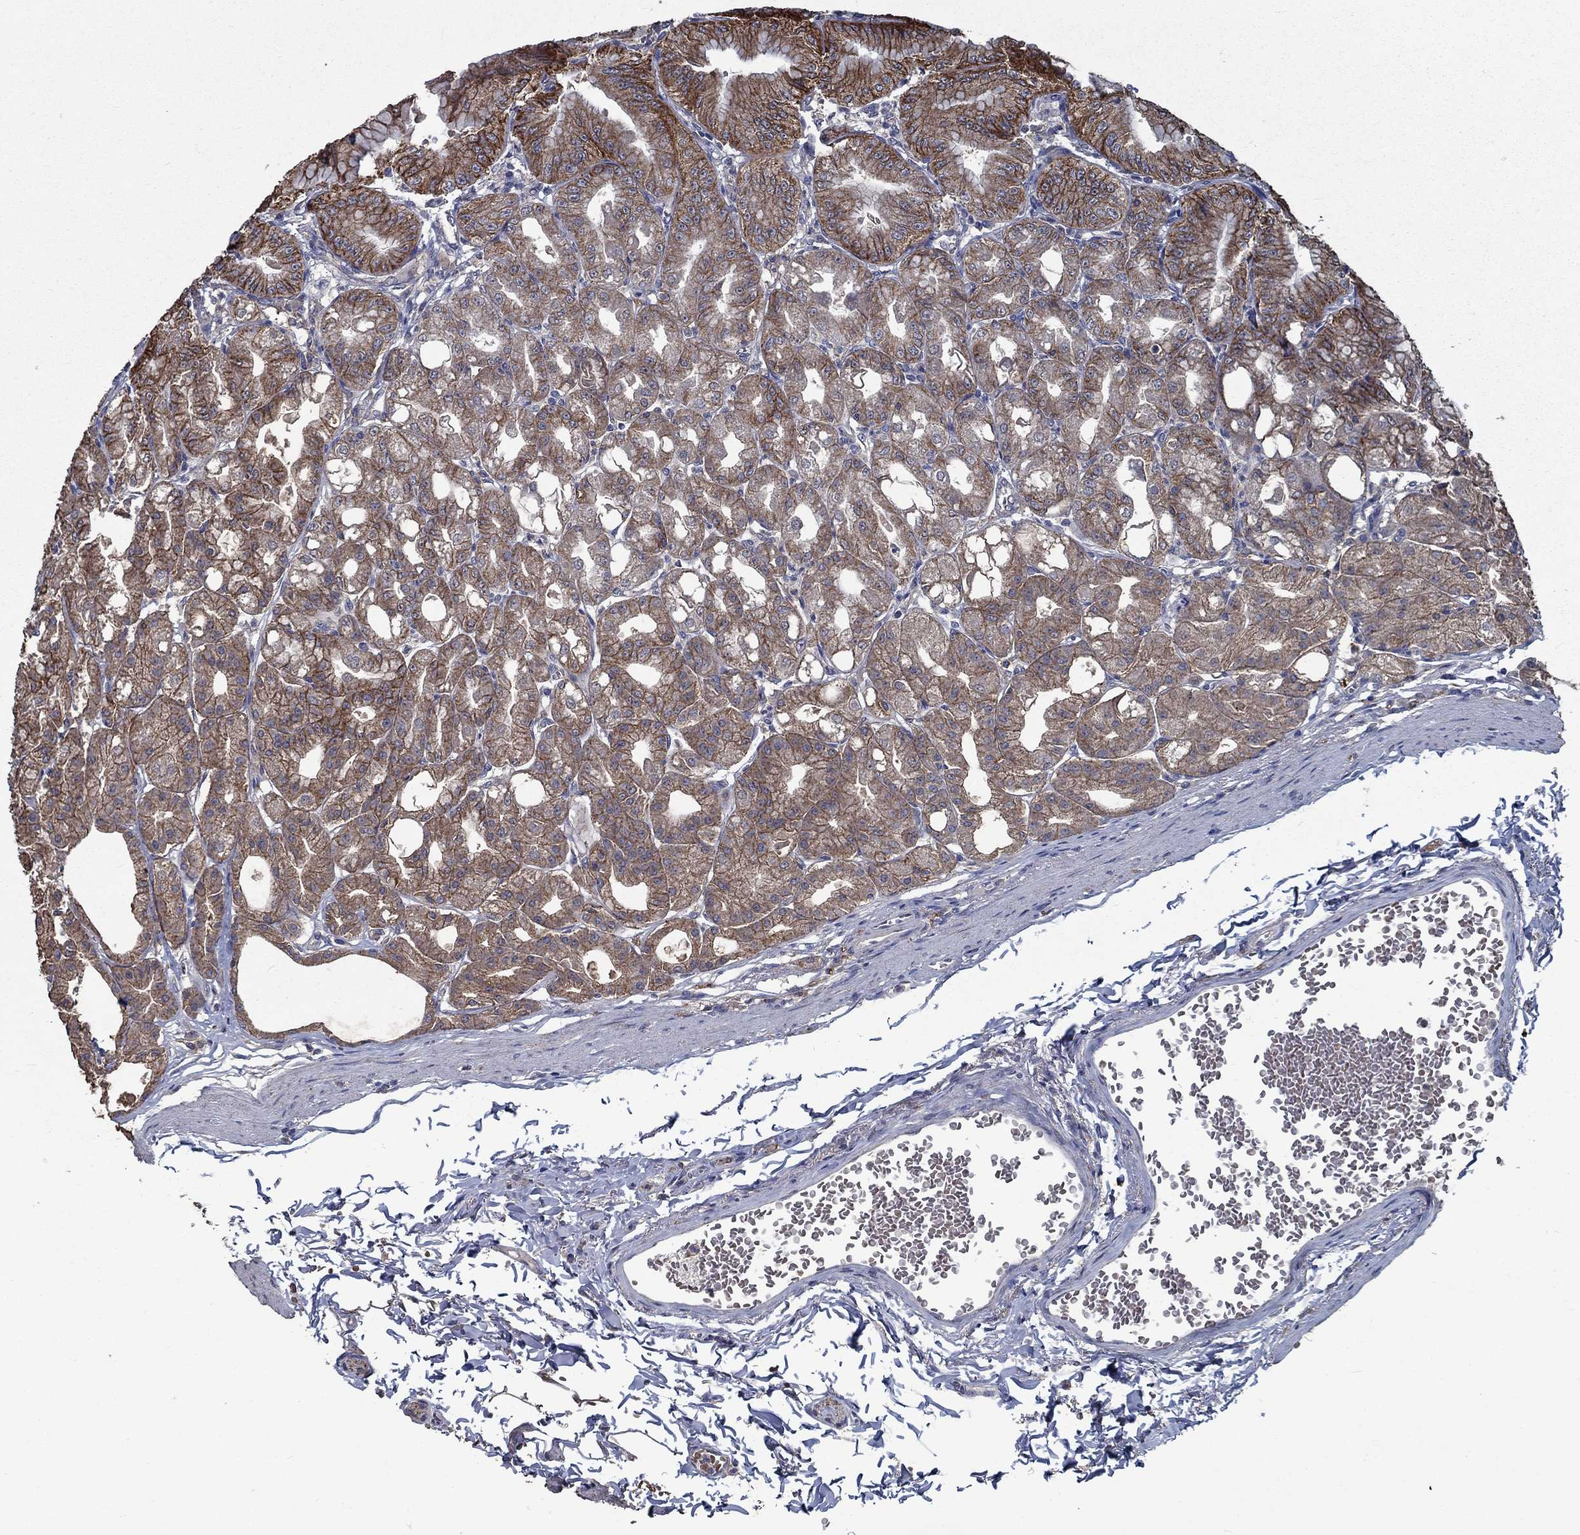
{"staining": {"intensity": "strong", "quantity": "25%-75%", "location": "cytoplasmic/membranous"}, "tissue": "stomach", "cell_type": "Glandular cells", "image_type": "normal", "snomed": [{"axis": "morphology", "description": "Normal tissue, NOS"}, {"axis": "topography", "description": "Stomach"}], "caption": "This photomicrograph exhibits IHC staining of benign stomach, with high strong cytoplasmic/membranous expression in about 25%-75% of glandular cells.", "gene": "SLC44A1", "patient": {"sex": "male", "age": 71}}